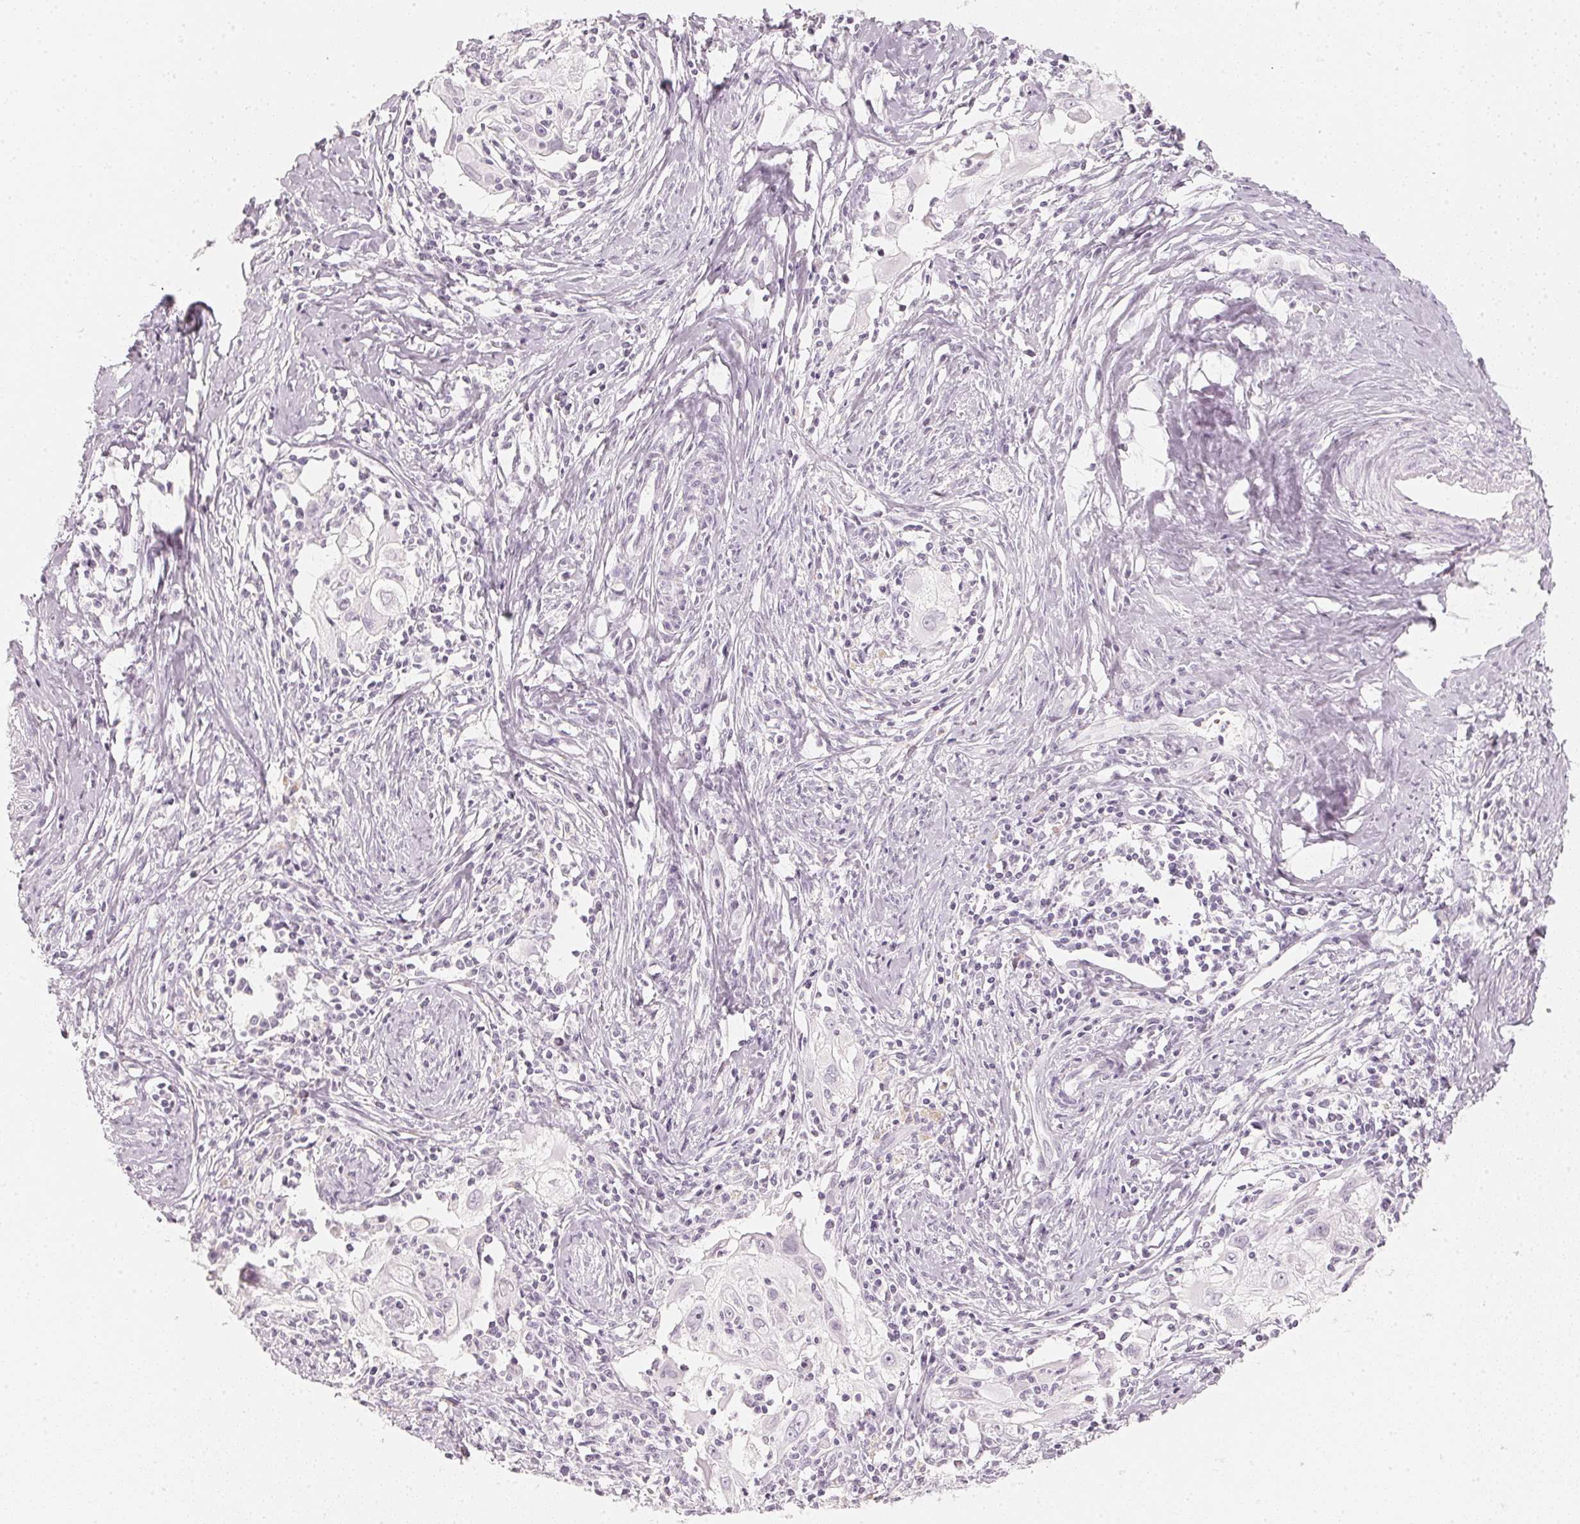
{"staining": {"intensity": "negative", "quantity": "none", "location": "none"}, "tissue": "cervical cancer", "cell_type": "Tumor cells", "image_type": "cancer", "snomed": [{"axis": "morphology", "description": "Squamous cell carcinoma, NOS"}, {"axis": "topography", "description": "Cervix"}], "caption": "Cervical squamous cell carcinoma was stained to show a protein in brown. There is no significant positivity in tumor cells.", "gene": "SLC22A8", "patient": {"sex": "female", "age": 30}}